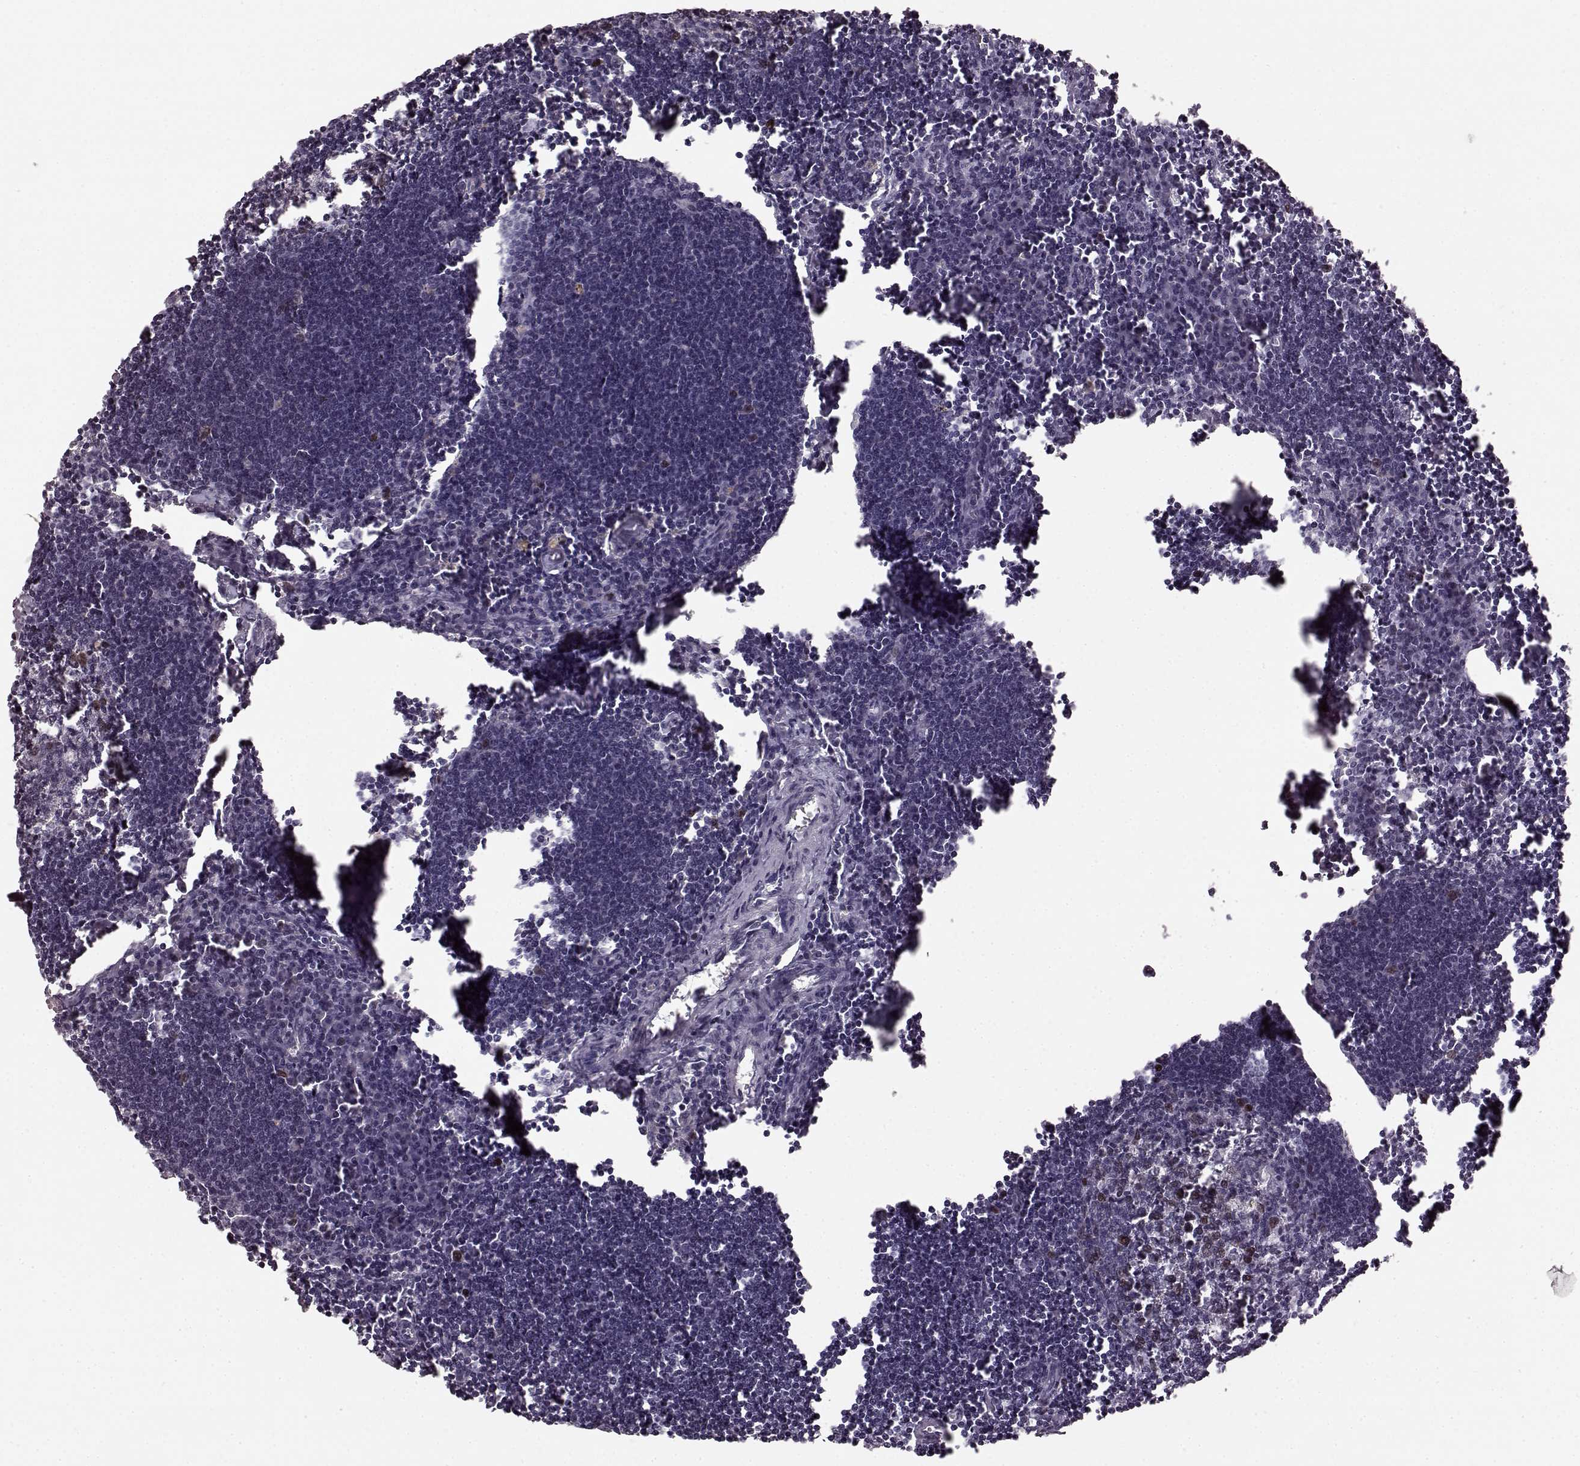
{"staining": {"intensity": "moderate", "quantity": "<25%", "location": "nuclear"}, "tissue": "lymph node", "cell_type": "Germinal center cells", "image_type": "normal", "snomed": [{"axis": "morphology", "description": "Normal tissue, NOS"}, {"axis": "topography", "description": "Lymph node"}], "caption": "This micrograph displays immunohistochemistry staining of normal lymph node, with low moderate nuclear positivity in about <25% of germinal center cells.", "gene": "CCNA2", "patient": {"sex": "male", "age": 55}}